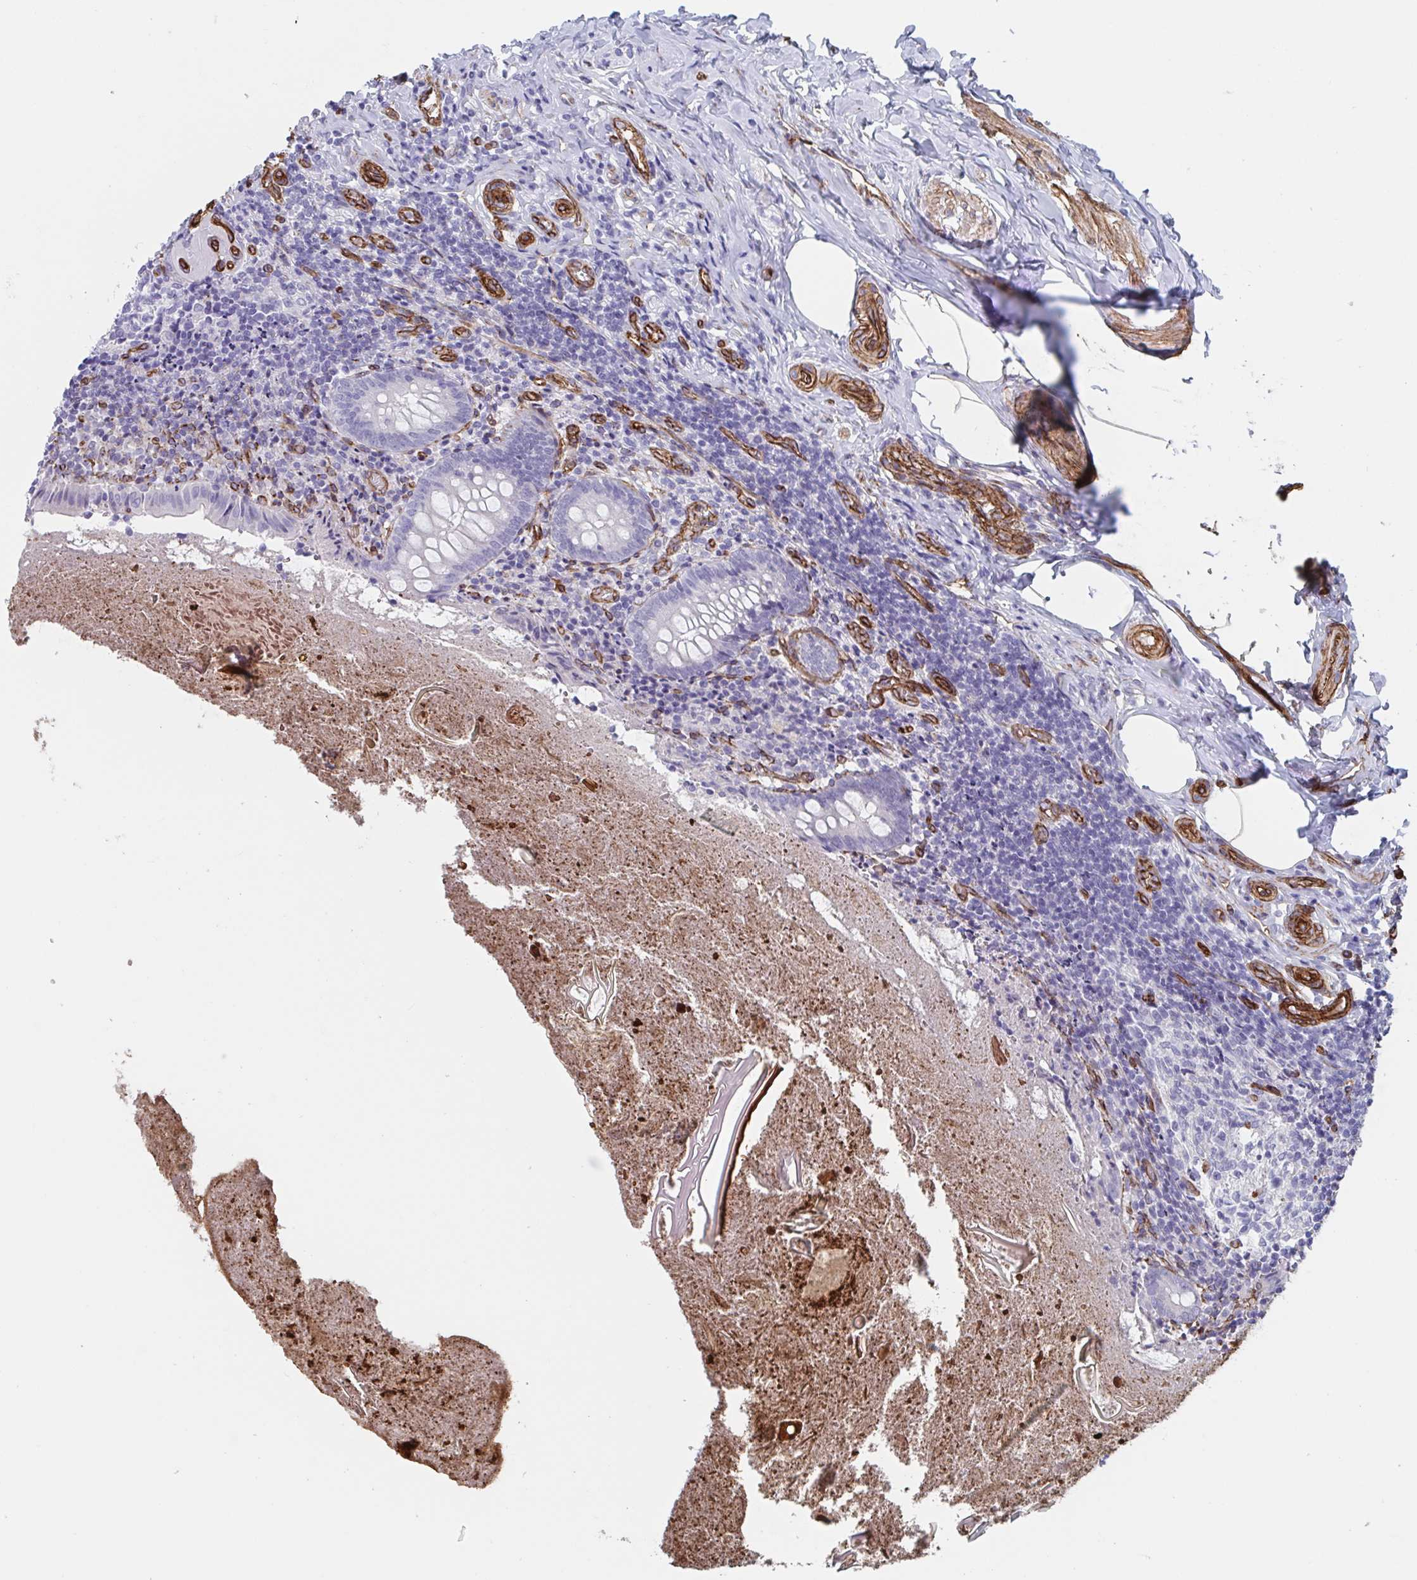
{"staining": {"intensity": "negative", "quantity": "none", "location": "none"}, "tissue": "appendix", "cell_type": "Glandular cells", "image_type": "normal", "snomed": [{"axis": "morphology", "description": "Normal tissue, NOS"}, {"axis": "topography", "description": "Appendix"}], "caption": "Immunohistochemical staining of normal human appendix shows no significant expression in glandular cells.", "gene": "CITED4", "patient": {"sex": "female", "age": 17}}